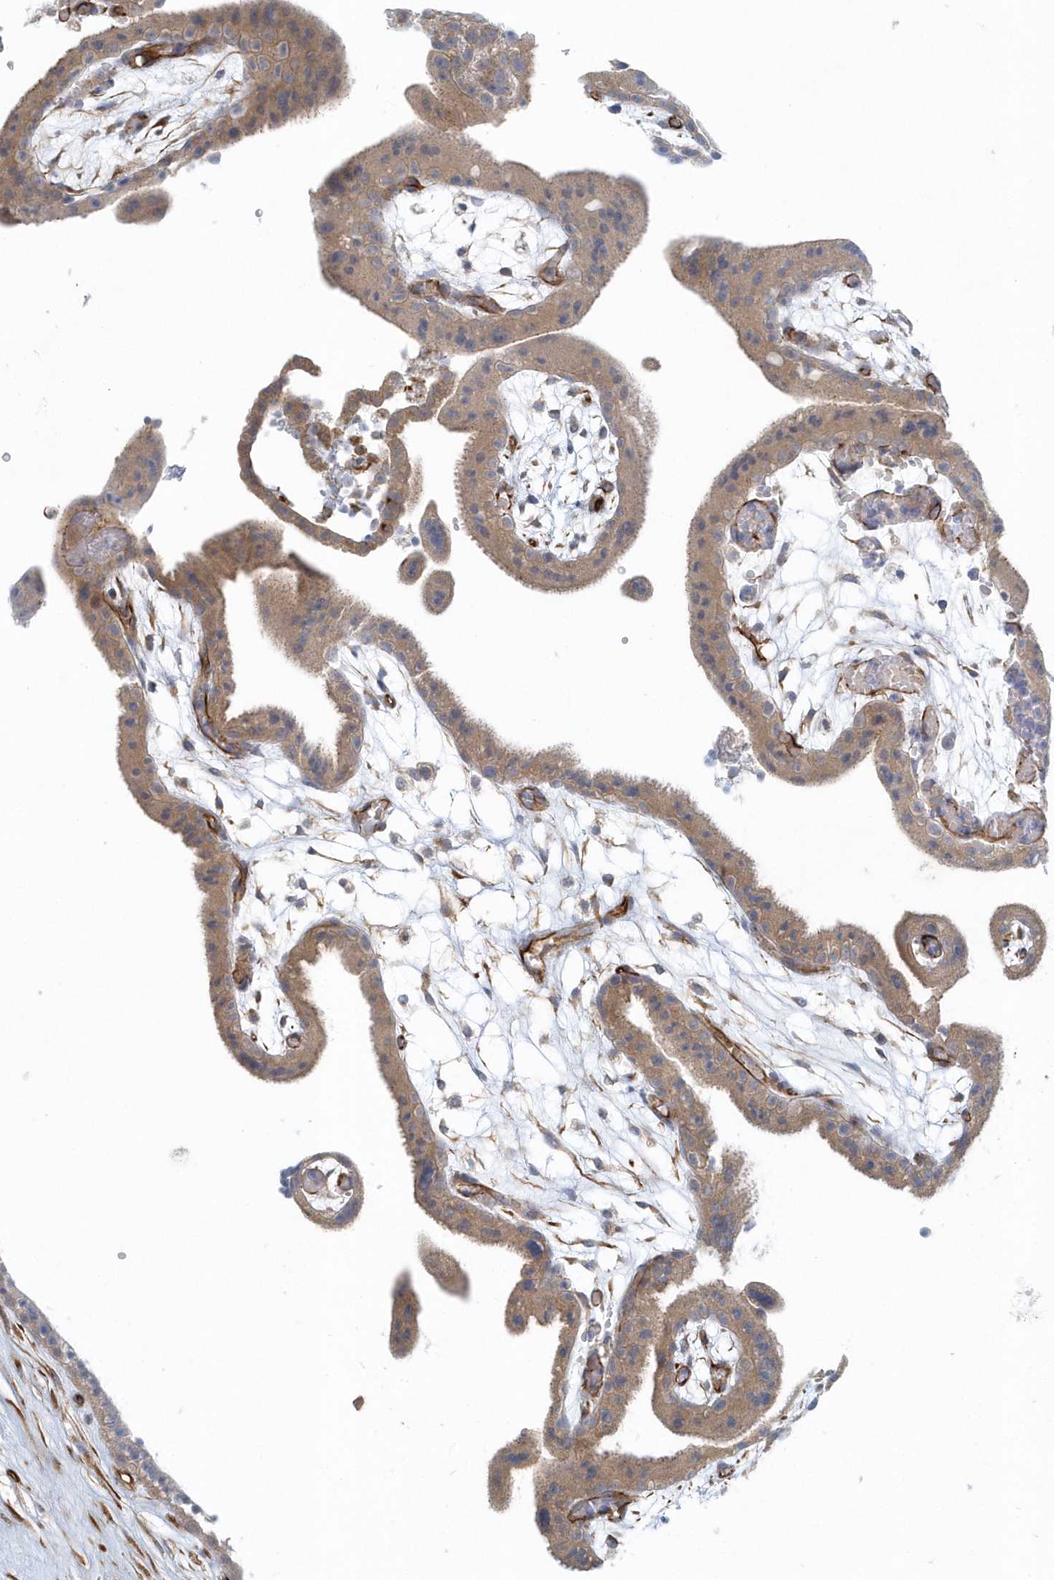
{"staining": {"intensity": "strong", "quantity": ">75%", "location": "cytoplasmic/membranous"}, "tissue": "placenta", "cell_type": "Decidual cells", "image_type": "normal", "snomed": [{"axis": "morphology", "description": "Normal tissue, NOS"}, {"axis": "topography", "description": "Placenta"}], "caption": "High-power microscopy captured an immunohistochemistry micrograph of benign placenta, revealing strong cytoplasmic/membranous expression in approximately >75% of decidual cells.", "gene": "GPR152", "patient": {"sex": "female", "age": 18}}